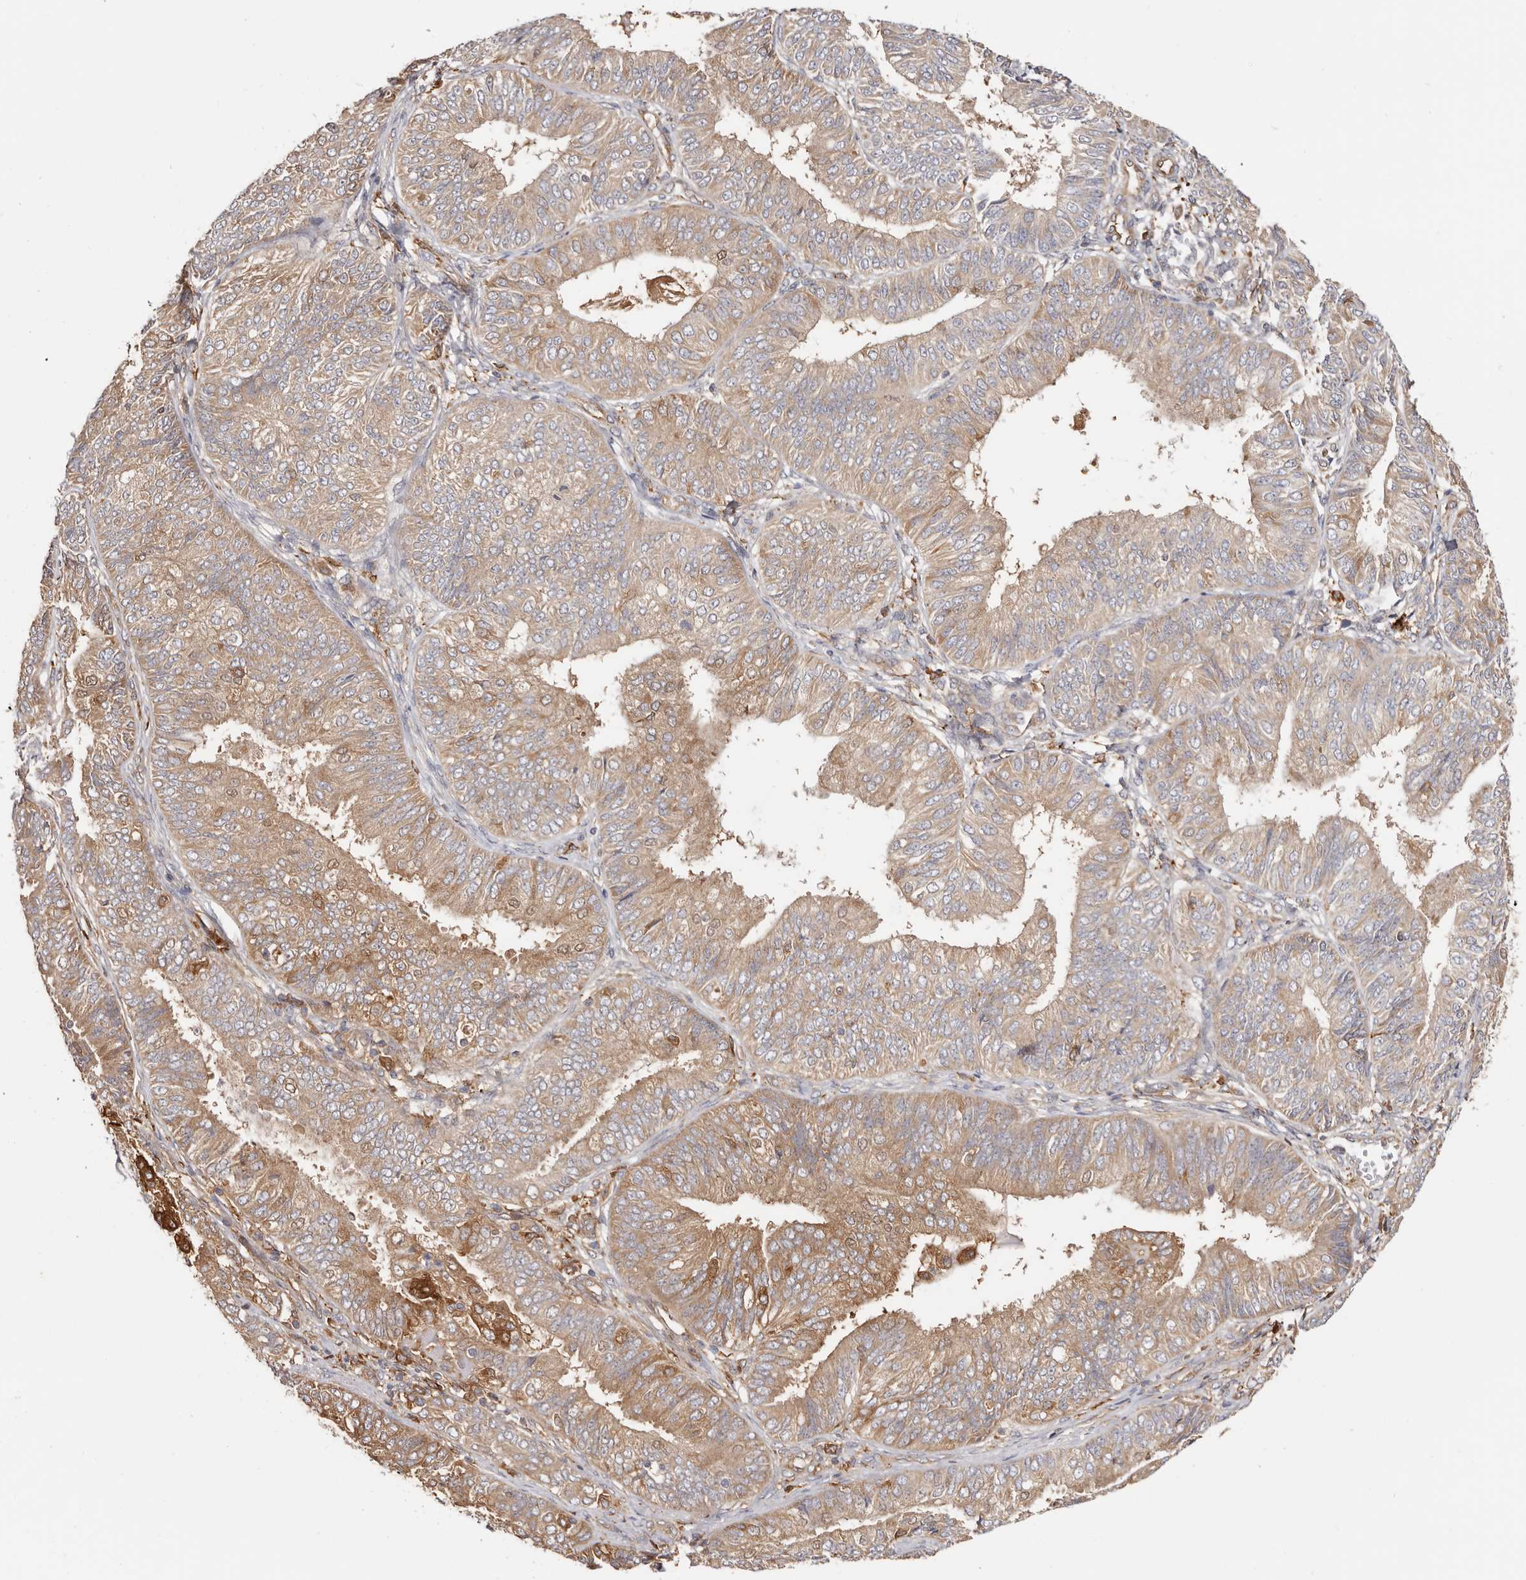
{"staining": {"intensity": "moderate", "quantity": ">75%", "location": "cytoplasmic/membranous"}, "tissue": "endometrial cancer", "cell_type": "Tumor cells", "image_type": "cancer", "snomed": [{"axis": "morphology", "description": "Adenocarcinoma, NOS"}, {"axis": "topography", "description": "Endometrium"}], "caption": "This photomicrograph reveals immunohistochemistry staining of endometrial cancer (adenocarcinoma), with medium moderate cytoplasmic/membranous positivity in about >75% of tumor cells.", "gene": "LAP3", "patient": {"sex": "female", "age": 58}}